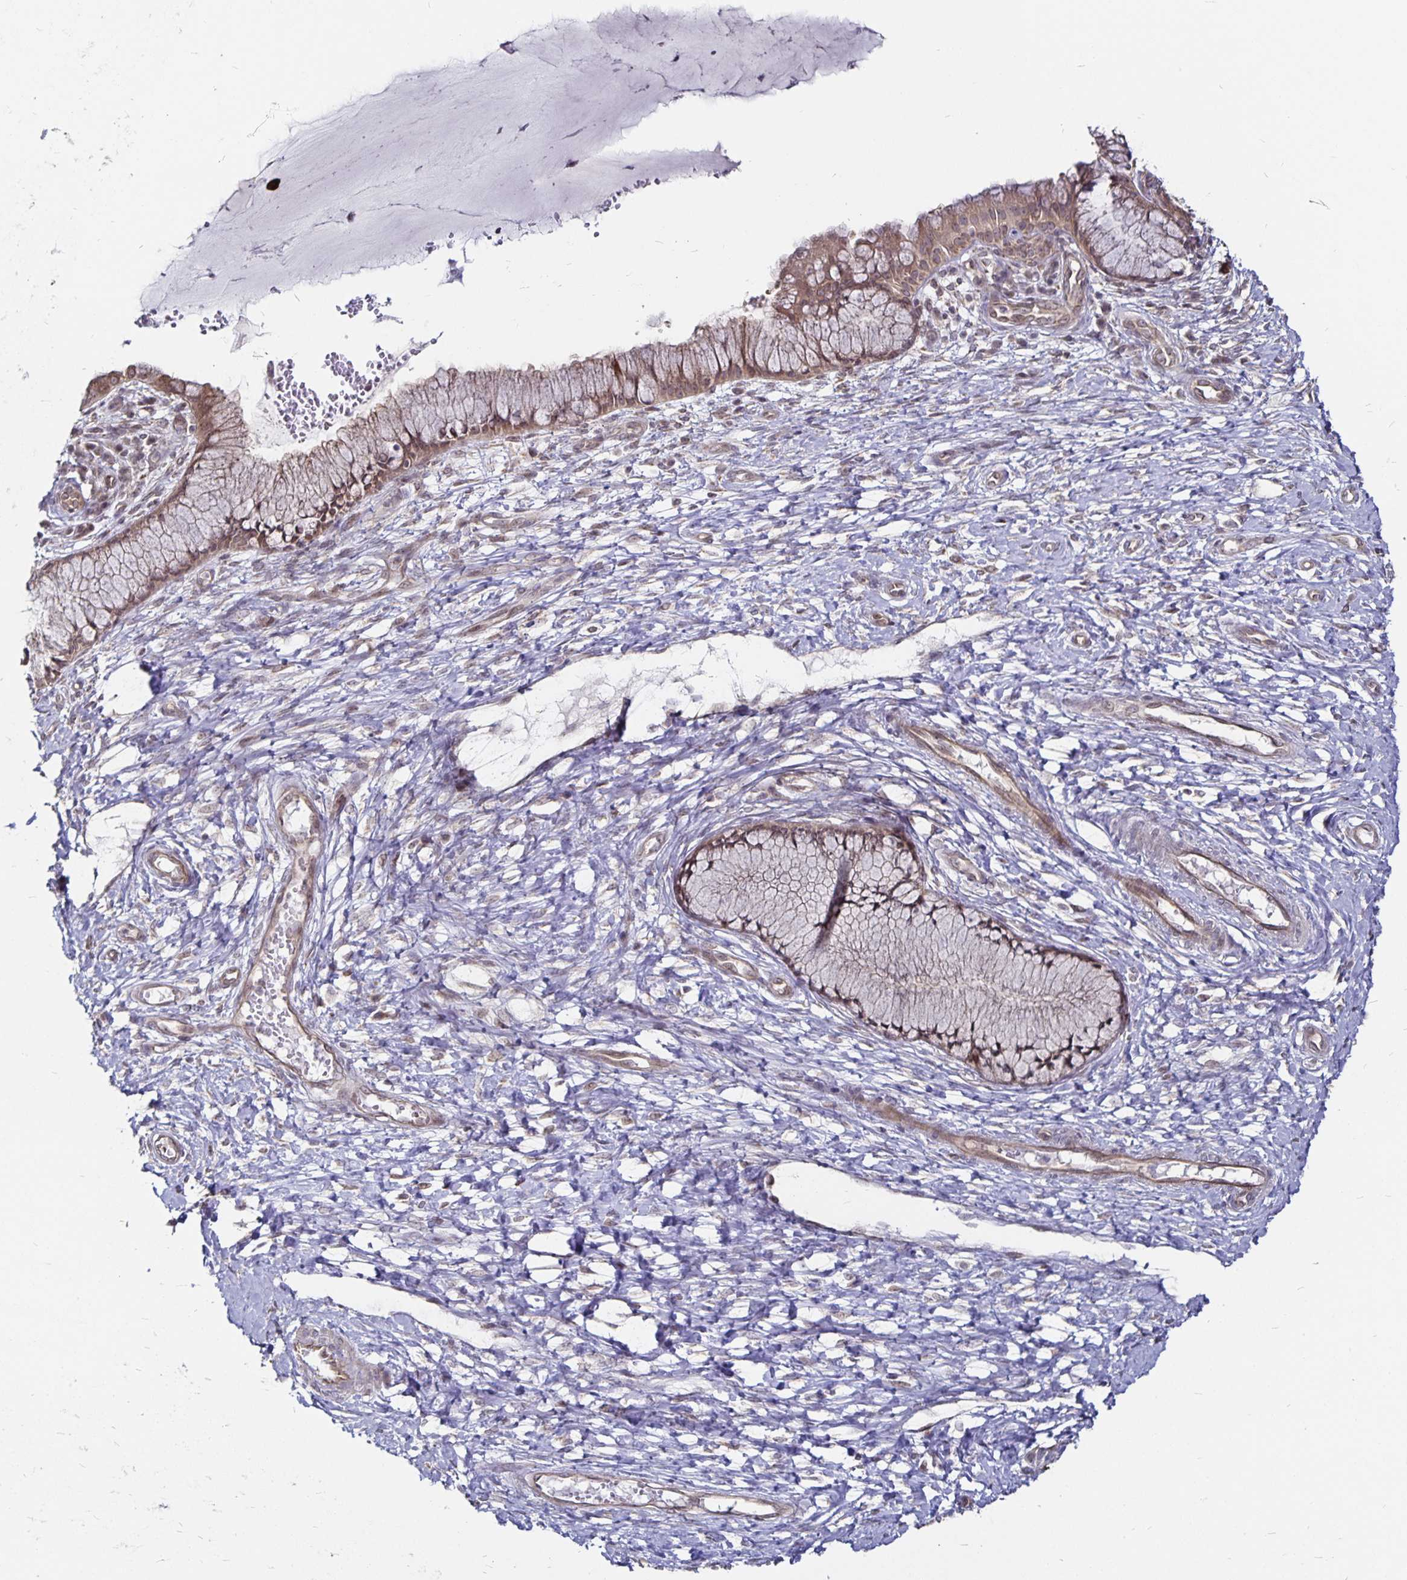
{"staining": {"intensity": "moderate", "quantity": ">75%", "location": "cytoplasmic/membranous"}, "tissue": "cervix", "cell_type": "Glandular cells", "image_type": "normal", "snomed": [{"axis": "morphology", "description": "Normal tissue, NOS"}, {"axis": "topography", "description": "Cervix"}], "caption": "About >75% of glandular cells in benign cervix display moderate cytoplasmic/membranous protein positivity as visualized by brown immunohistochemical staining.", "gene": "CYP27A1", "patient": {"sex": "female", "age": 37}}